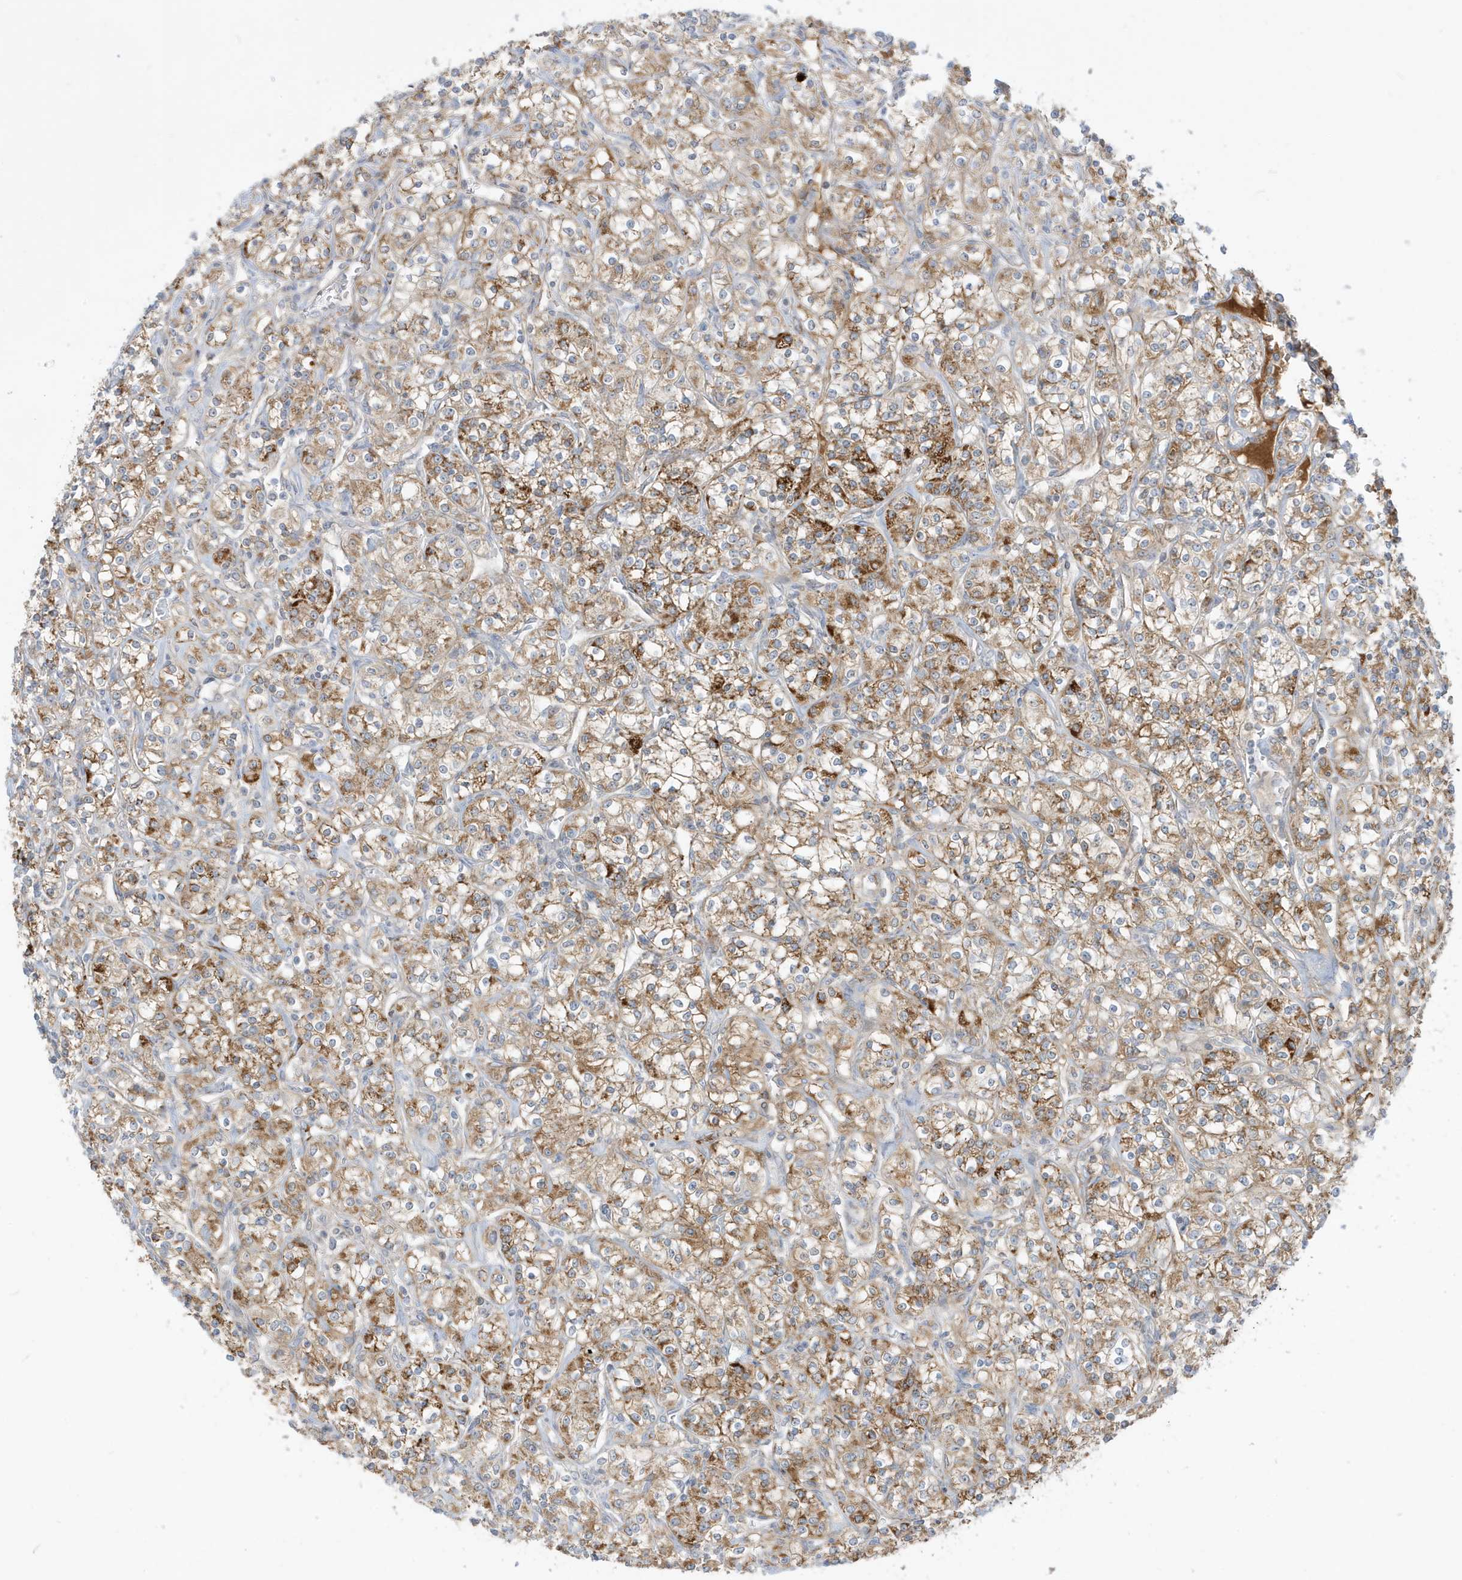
{"staining": {"intensity": "moderate", "quantity": ">75%", "location": "cytoplasmic/membranous"}, "tissue": "renal cancer", "cell_type": "Tumor cells", "image_type": "cancer", "snomed": [{"axis": "morphology", "description": "Adenocarcinoma, NOS"}, {"axis": "topography", "description": "Kidney"}], "caption": "Immunohistochemistry (IHC) (DAB) staining of human renal cancer (adenocarcinoma) displays moderate cytoplasmic/membranous protein expression in about >75% of tumor cells.", "gene": "IFT57", "patient": {"sex": "male", "age": 77}}